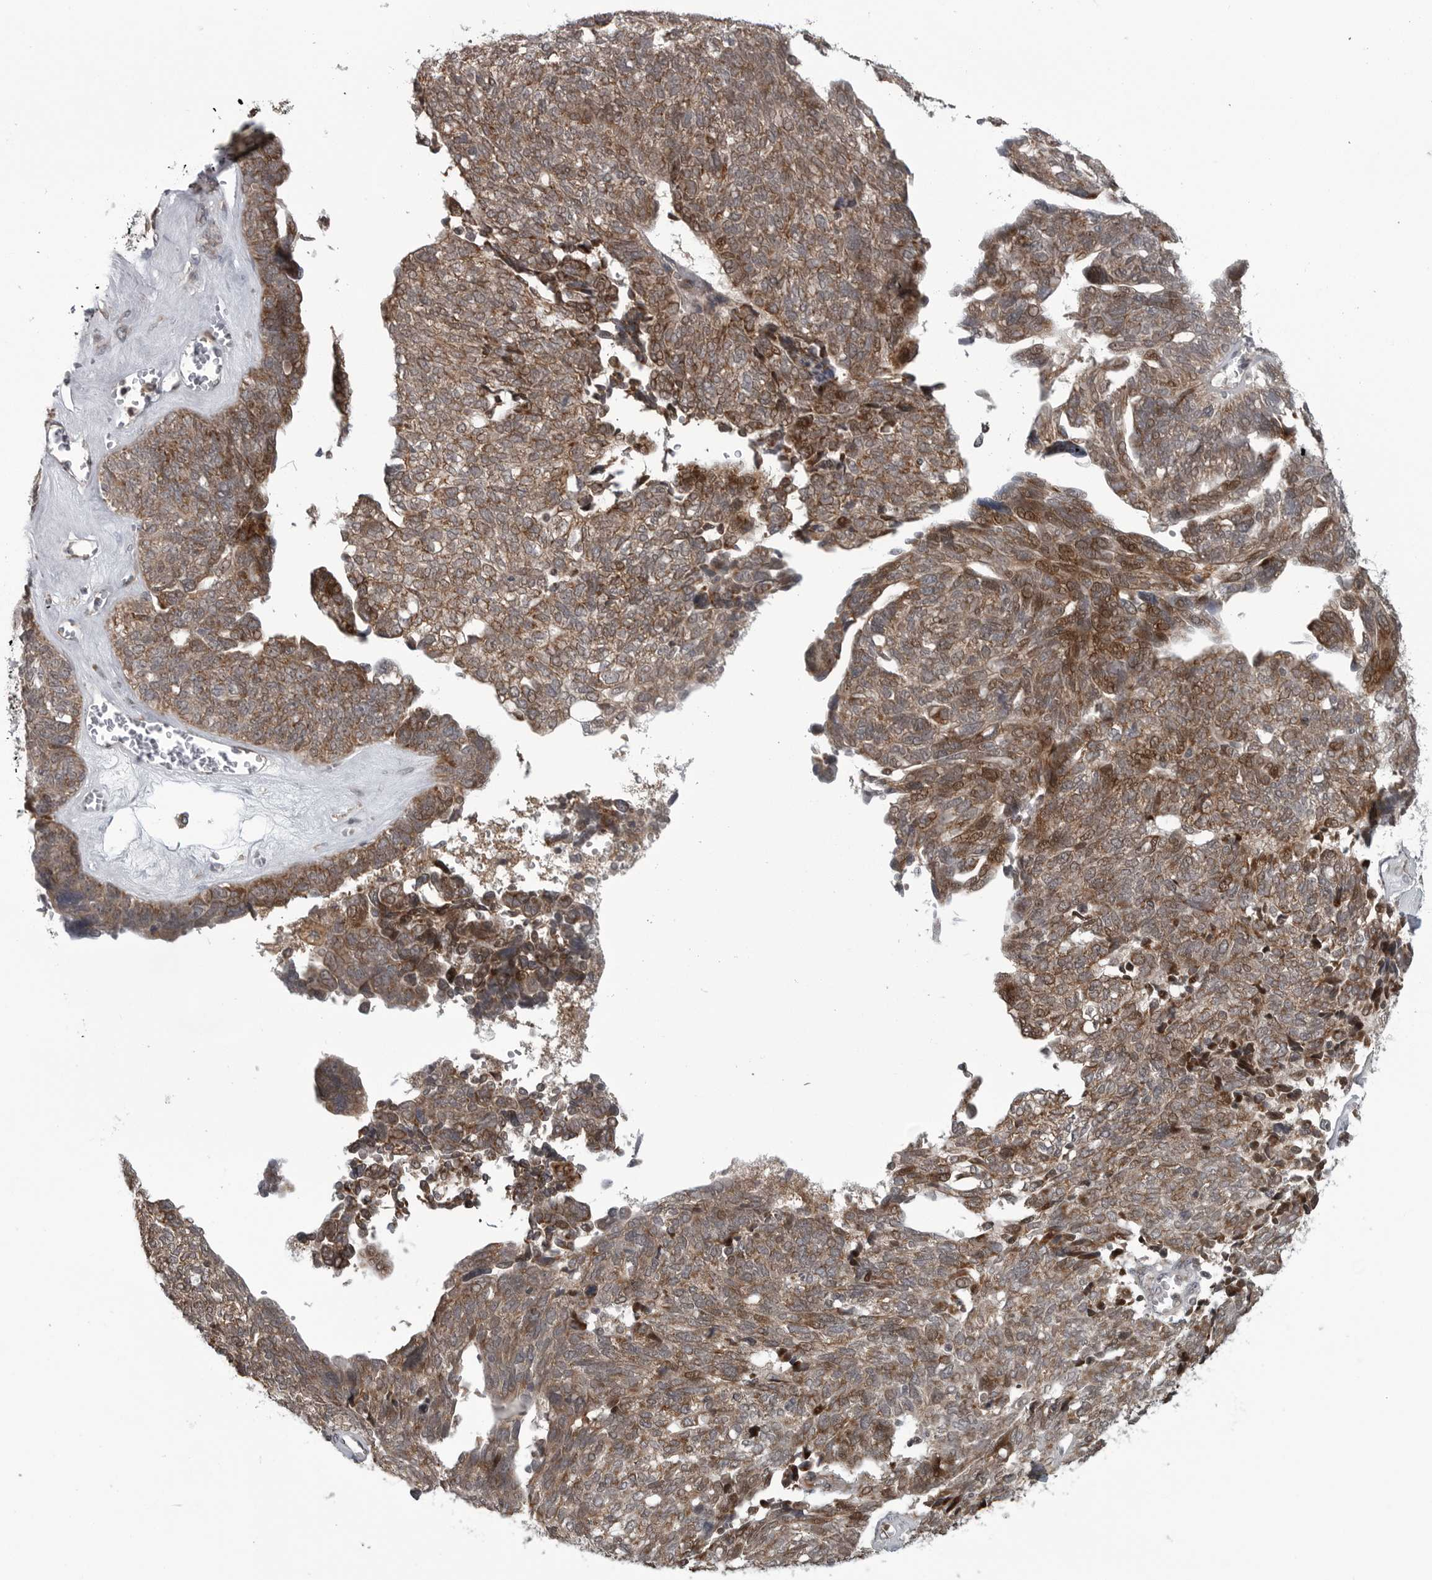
{"staining": {"intensity": "moderate", "quantity": ">75%", "location": "cytoplasmic/membranous"}, "tissue": "ovarian cancer", "cell_type": "Tumor cells", "image_type": "cancer", "snomed": [{"axis": "morphology", "description": "Cystadenocarcinoma, serous, NOS"}, {"axis": "topography", "description": "Ovary"}], "caption": "High-magnification brightfield microscopy of ovarian cancer (serous cystadenocarcinoma) stained with DAB (brown) and counterstained with hematoxylin (blue). tumor cells exhibit moderate cytoplasmic/membranous positivity is identified in about>75% of cells.", "gene": "FAAP100", "patient": {"sex": "female", "age": 79}}